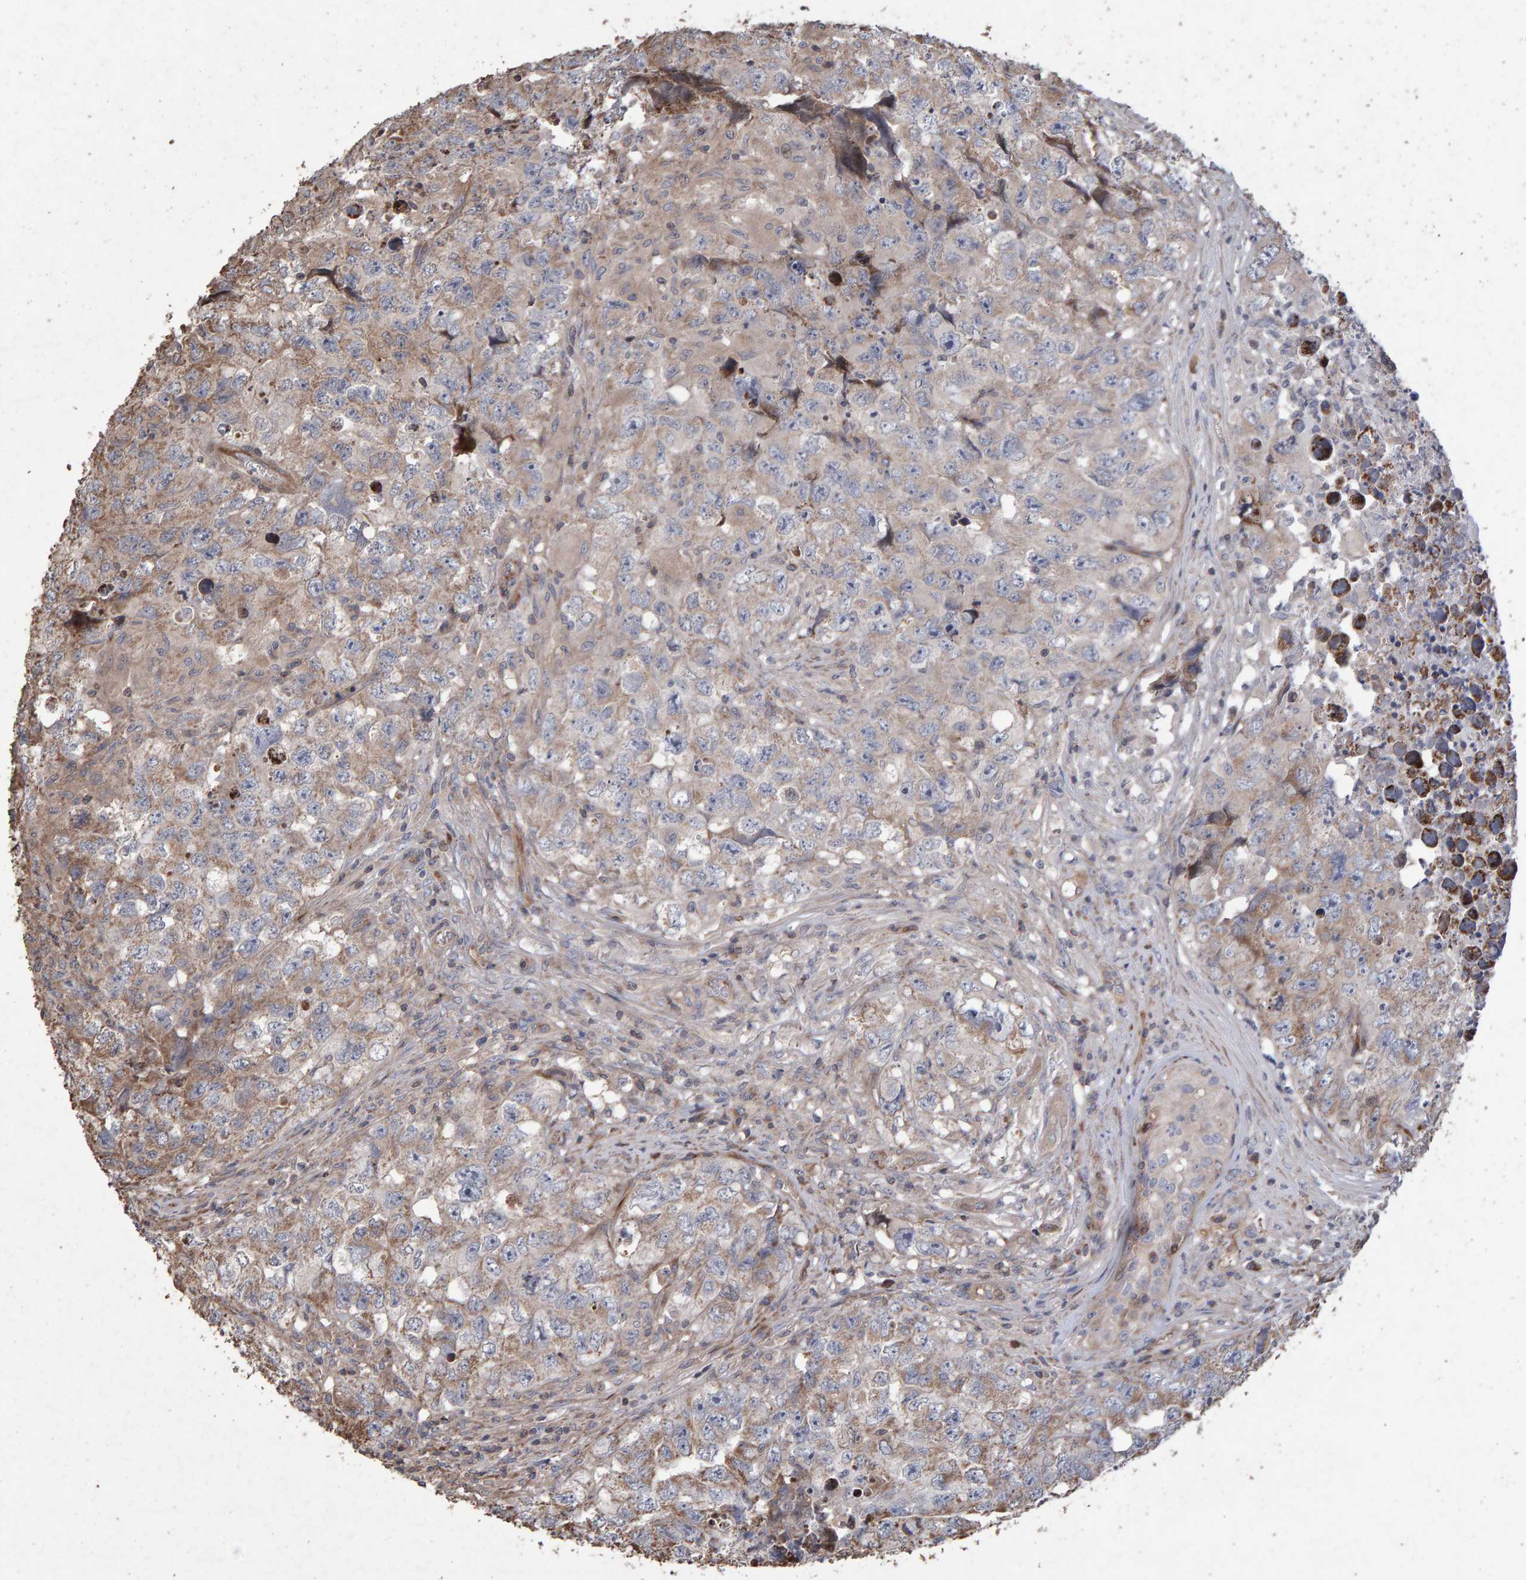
{"staining": {"intensity": "weak", "quantity": "25%-75%", "location": "cytoplasmic/membranous"}, "tissue": "testis cancer", "cell_type": "Tumor cells", "image_type": "cancer", "snomed": [{"axis": "morphology", "description": "Seminoma, NOS"}, {"axis": "morphology", "description": "Carcinoma, Embryonal, NOS"}, {"axis": "topography", "description": "Testis"}], "caption": "Protein staining of embryonal carcinoma (testis) tissue exhibits weak cytoplasmic/membranous expression in about 25%-75% of tumor cells.", "gene": "OSBP2", "patient": {"sex": "male", "age": 43}}